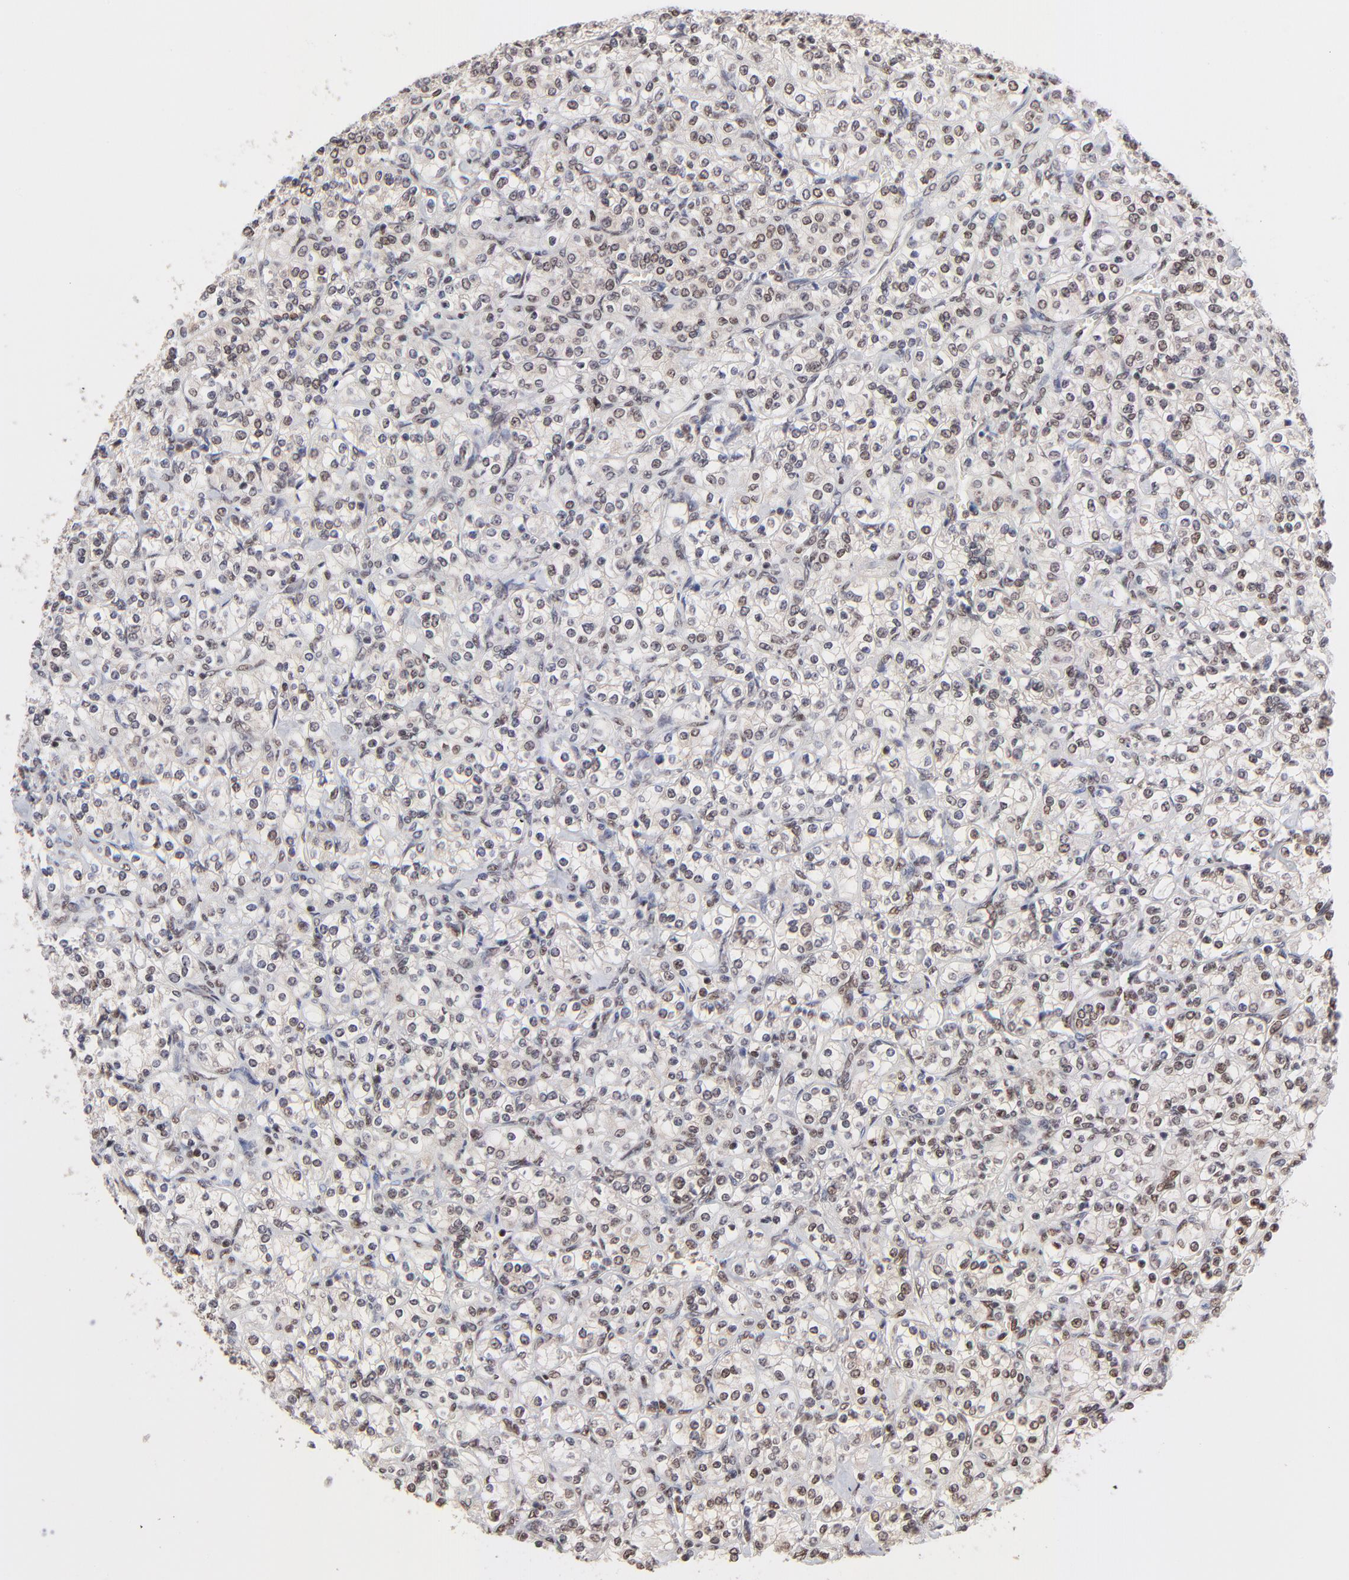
{"staining": {"intensity": "moderate", "quantity": ">75%", "location": "nuclear"}, "tissue": "renal cancer", "cell_type": "Tumor cells", "image_type": "cancer", "snomed": [{"axis": "morphology", "description": "Adenocarcinoma, NOS"}, {"axis": "topography", "description": "Kidney"}], "caption": "Renal cancer stained with DAB (3,3'-diaminobenzidine) immunohistochemistry shows medium levels of moderate nuclear expression in approximately >75% of tumor cells.", "gene": "DSN1", "patient": {"sex": "male", "age": 77}}